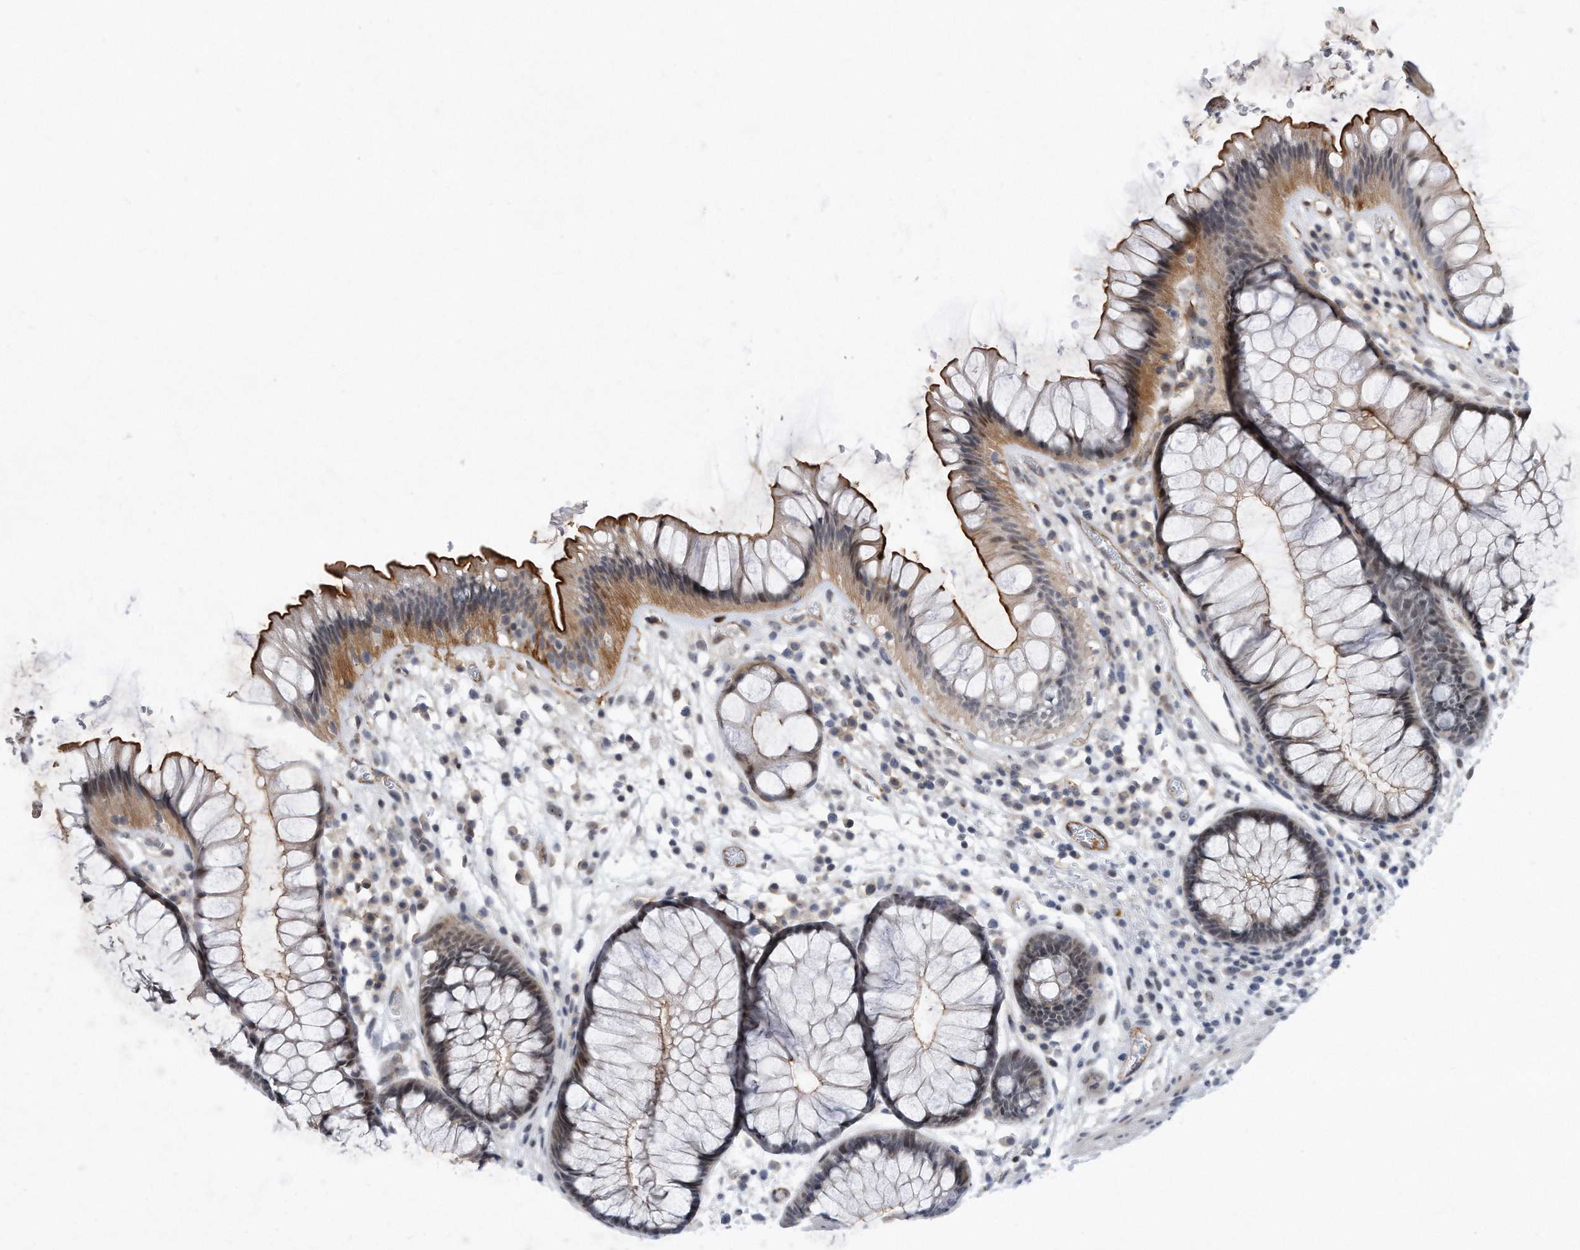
{"staining": {"intensity": "strong", "quantity": "25%-75%", "location": "cytoplasmic/membranous,nuclear"}, "tissue": "rectum", "cell_type": "Glandular cells", "image_type": "normal", "snomed": [{"axis": "morphology", "description": "Normal tissue, NOS"}, {"axis": "topography", "description": "Rectum"}], "caption": "This histopathology image demonstrates IHC staining of unremarkable human rectum, with high strong cytoplasmic/membranous,nuclear positivity in approximately 25%-75% of glandular cells.", "gene": "PGBD2", "patient": {"sex": "male", "age": 51}}